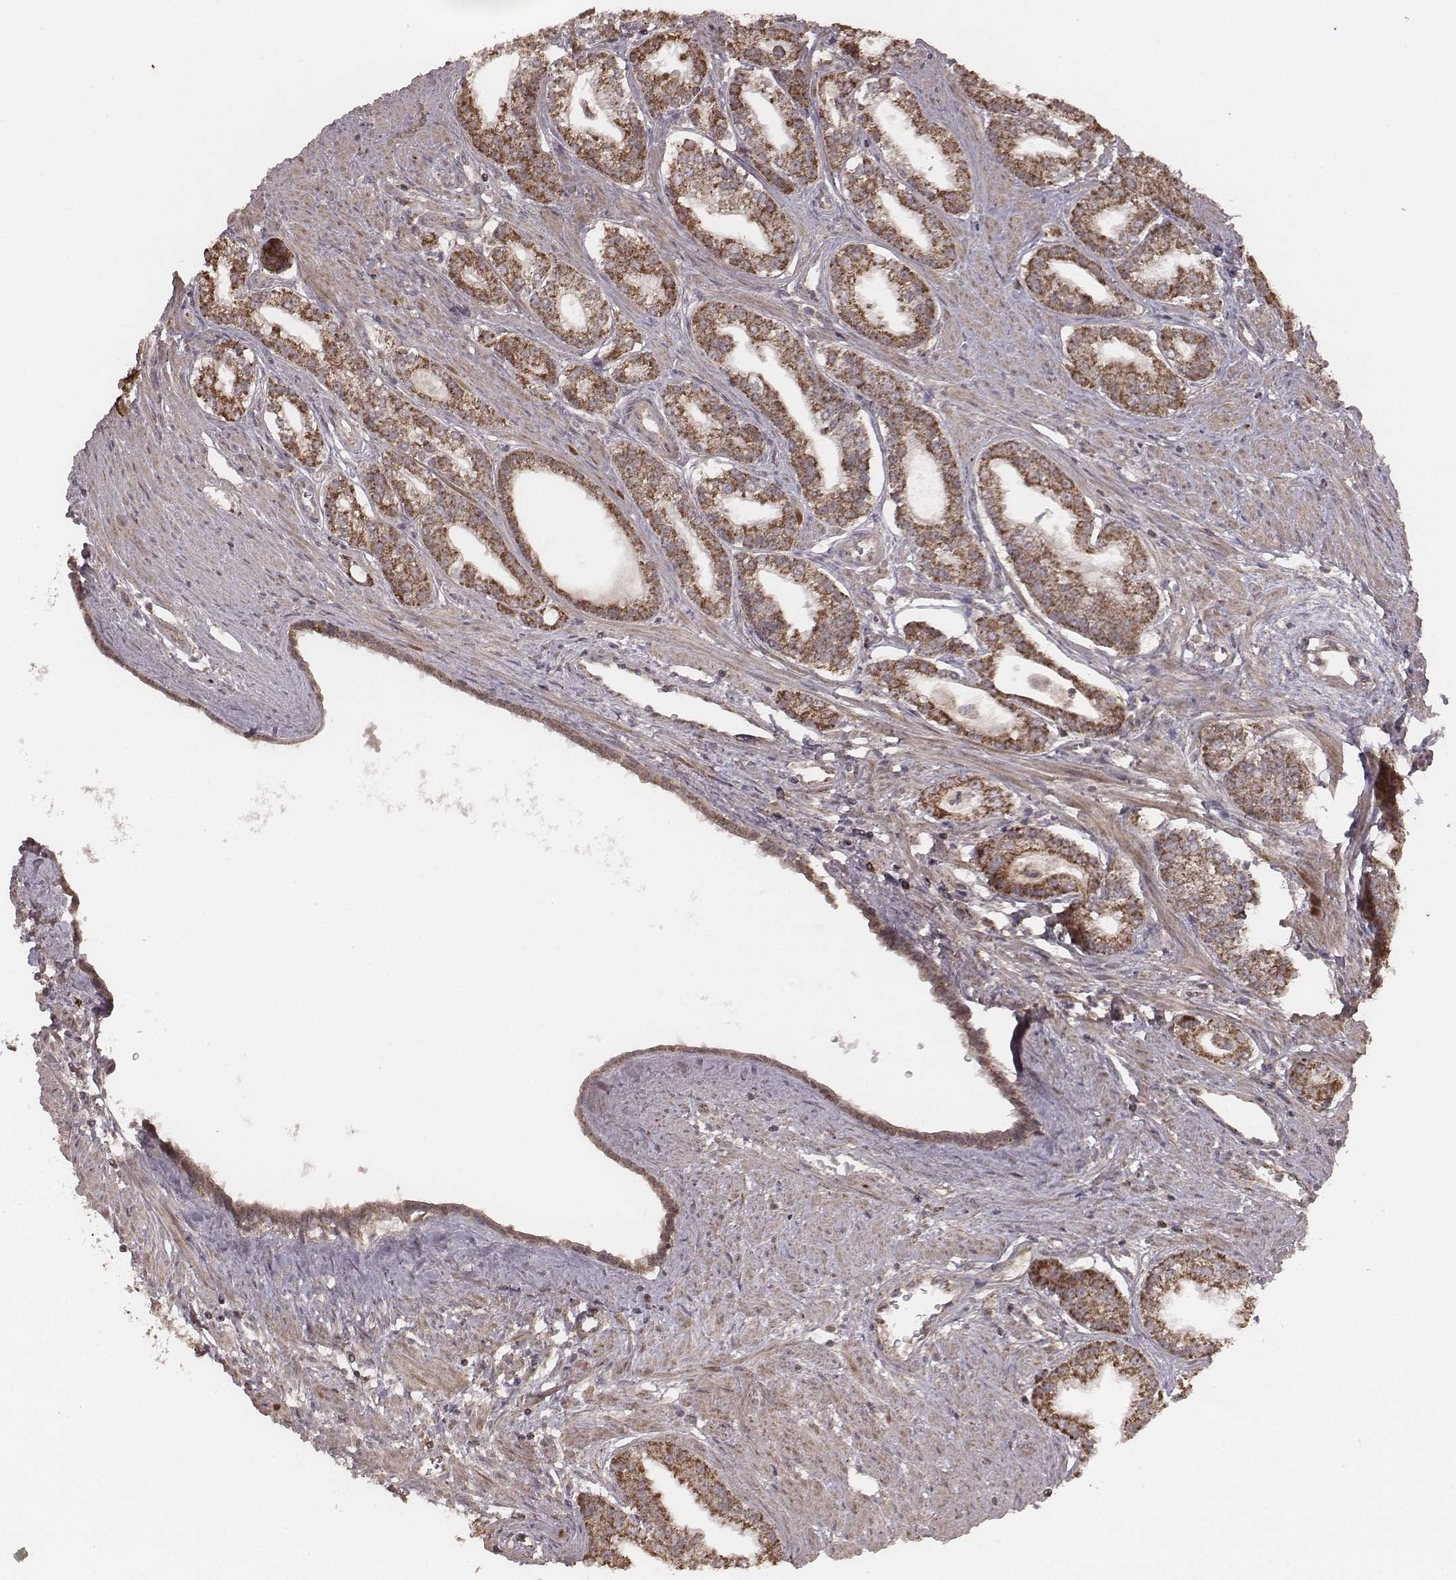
{"staining": {"intensity": "strong", "quantity": ">75%", "location": "cytoplasmic/membranous"}, "tissue": "prostate cancer", "cell_type": "Tumor cells", "image_type": "cancer", "snomed": [{"axis": "morphology", "description": "Adenocarcinoma, NOS"}, {"axis": "topography", "description": "Prostate"}], "caption": "Prostate cancer (adenocarcinoma) was stained to show a protein in brown. There is high levels of strong cytoplasmic/membranous staining in approximately >75% of tumor cells.", "gene": "PDCD2L", "patient": {"sex": "male", "age": 71}}